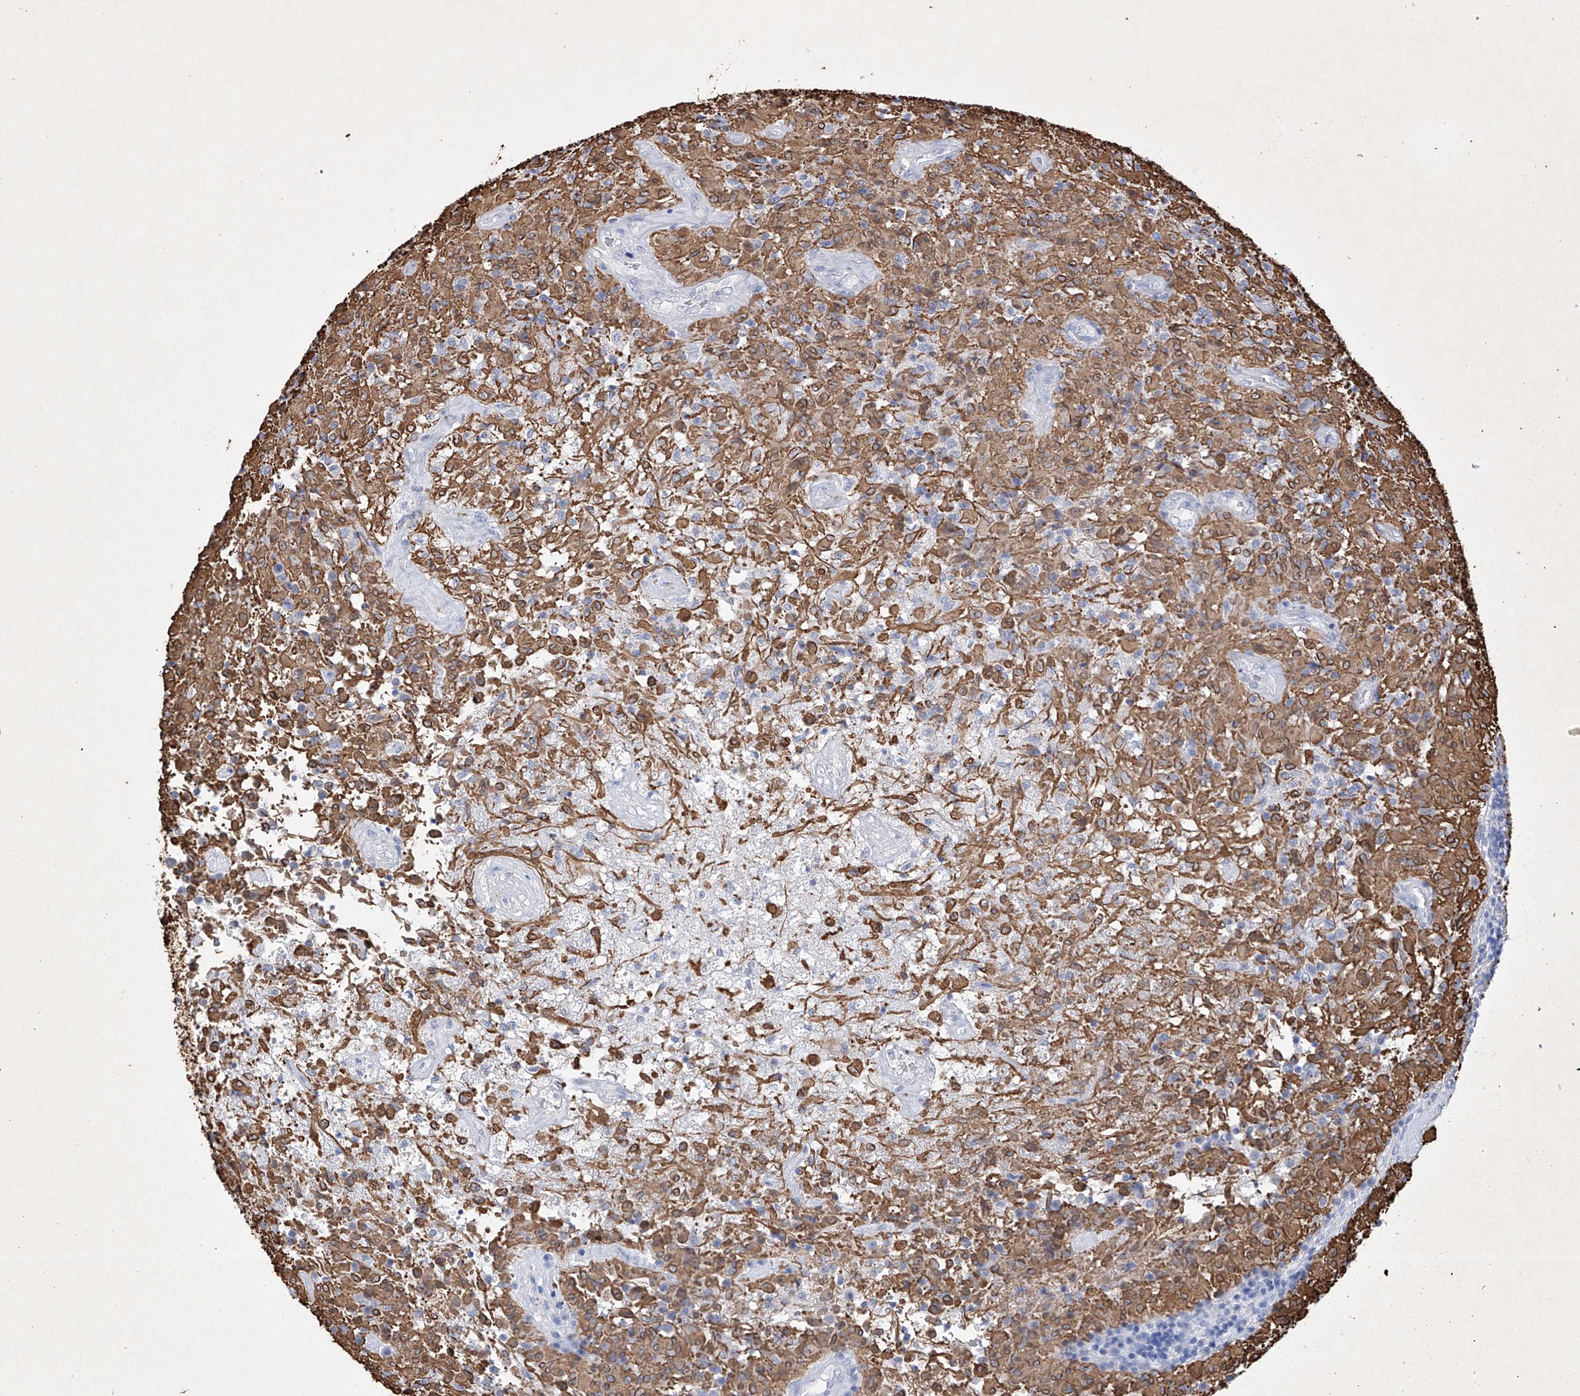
{"staining": {"intensity": "negative", "quantity": "none", "location": "none"}, "tissue": "glioma", "cell_type": "Tumor cells", "image_type": "cancer", "snomed": [{"axis": "morphology", "description": "Glioma, malignant, High grade"}, {"axis": "topography", "description": "Brain"}], "caption": "Immunohistochemical staining of human glioma displays no significant positivity in tumor cells.", "gene": "ADRA1A", "patient": {"sex": "female", "age": 57}}